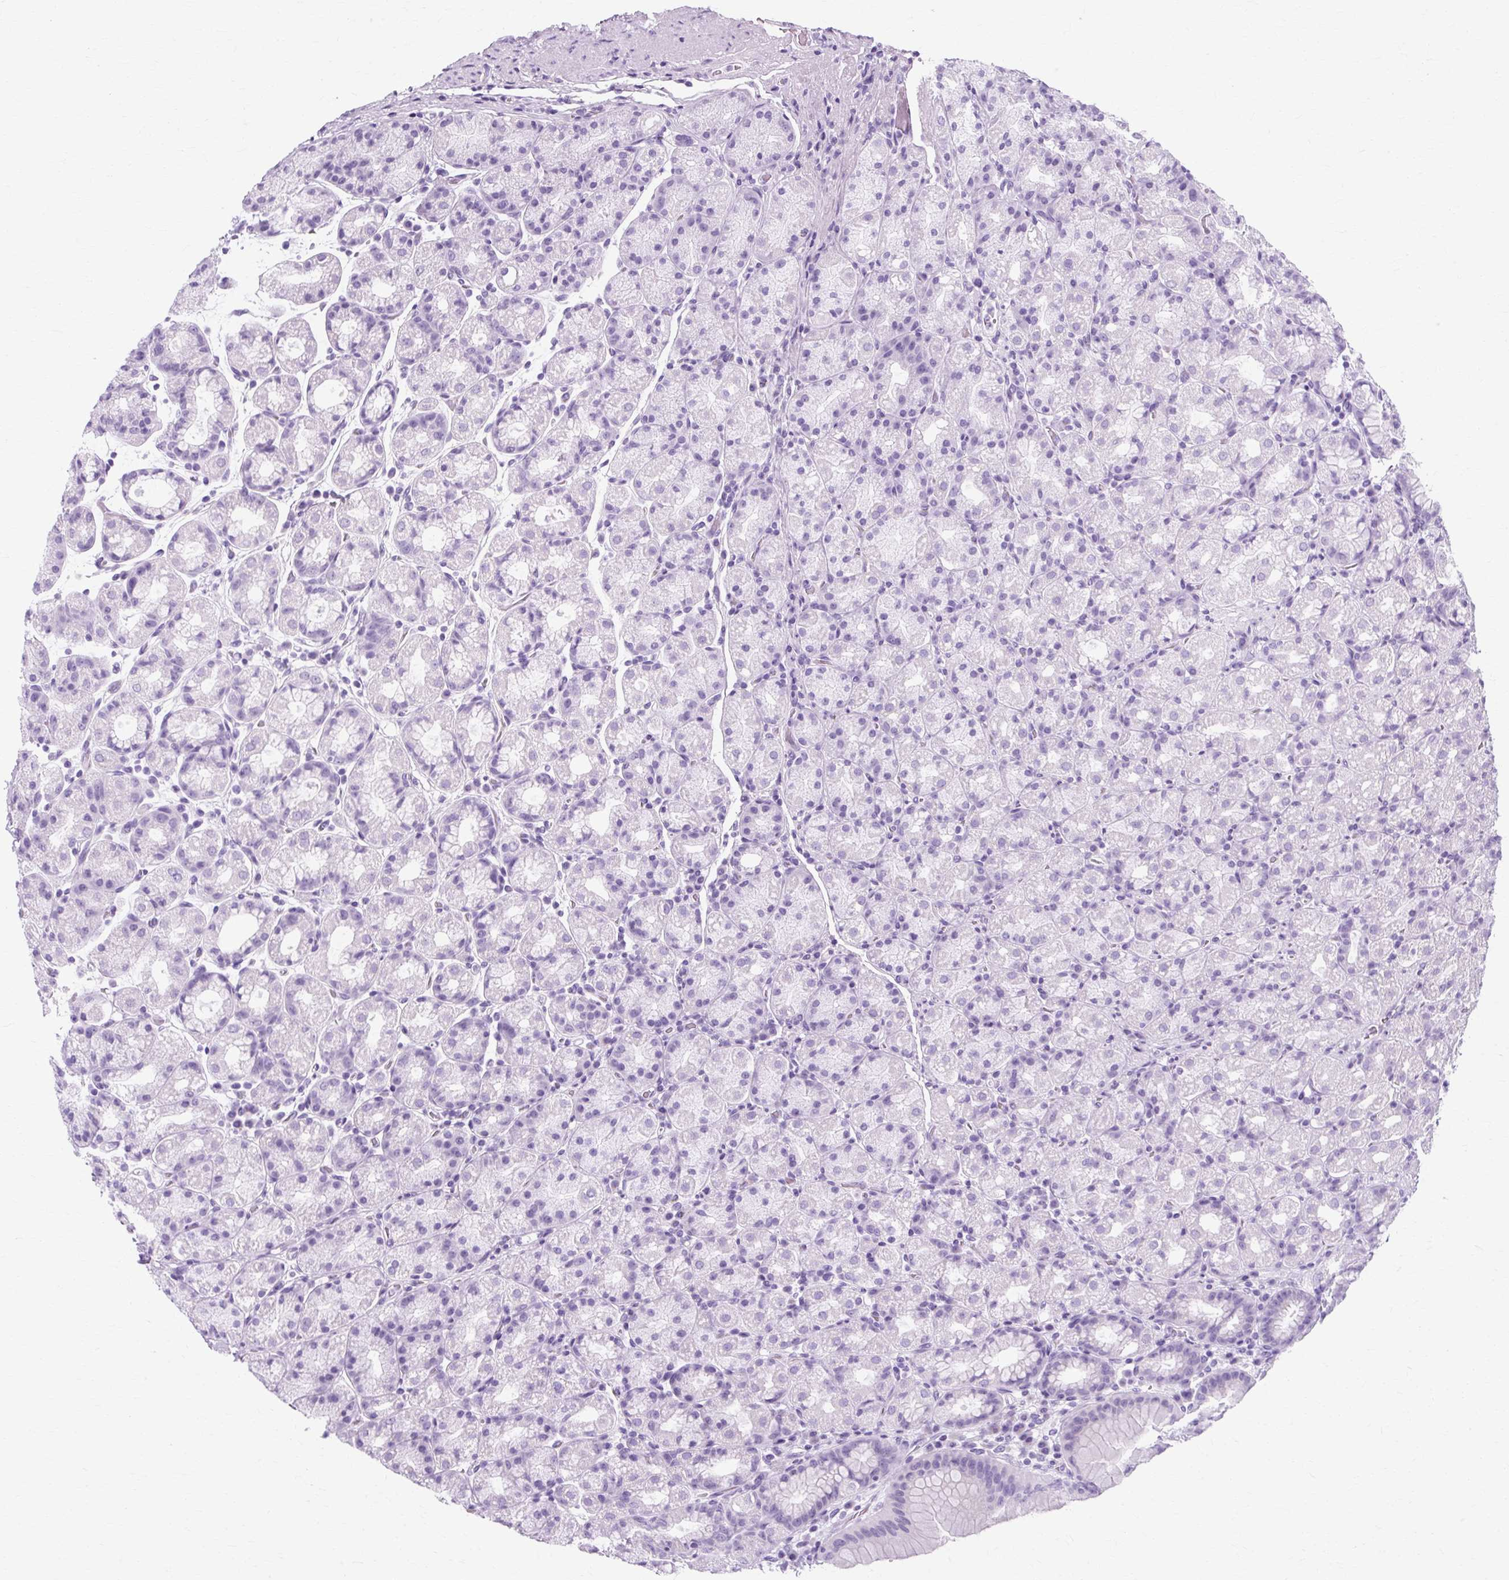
{"staining": {"intensity": "negative", "quantity": "none", "location": "none"}, "tissue": "stomach", "cell_type": "Glandular cells", "image_type": "normal", "snomed": [{"axis": "morphology", "description": "Normal tissue, NOS"}, {"axis": "topography", "description": "Stomach, upper"}, {"axis": "topography", "description": "Stomach"}], "caption": "The image demonstrates no staining of glandular cells in normal stomach.", "gene": "TMEM89", "patient": {"sex": "male", "age": 68}}